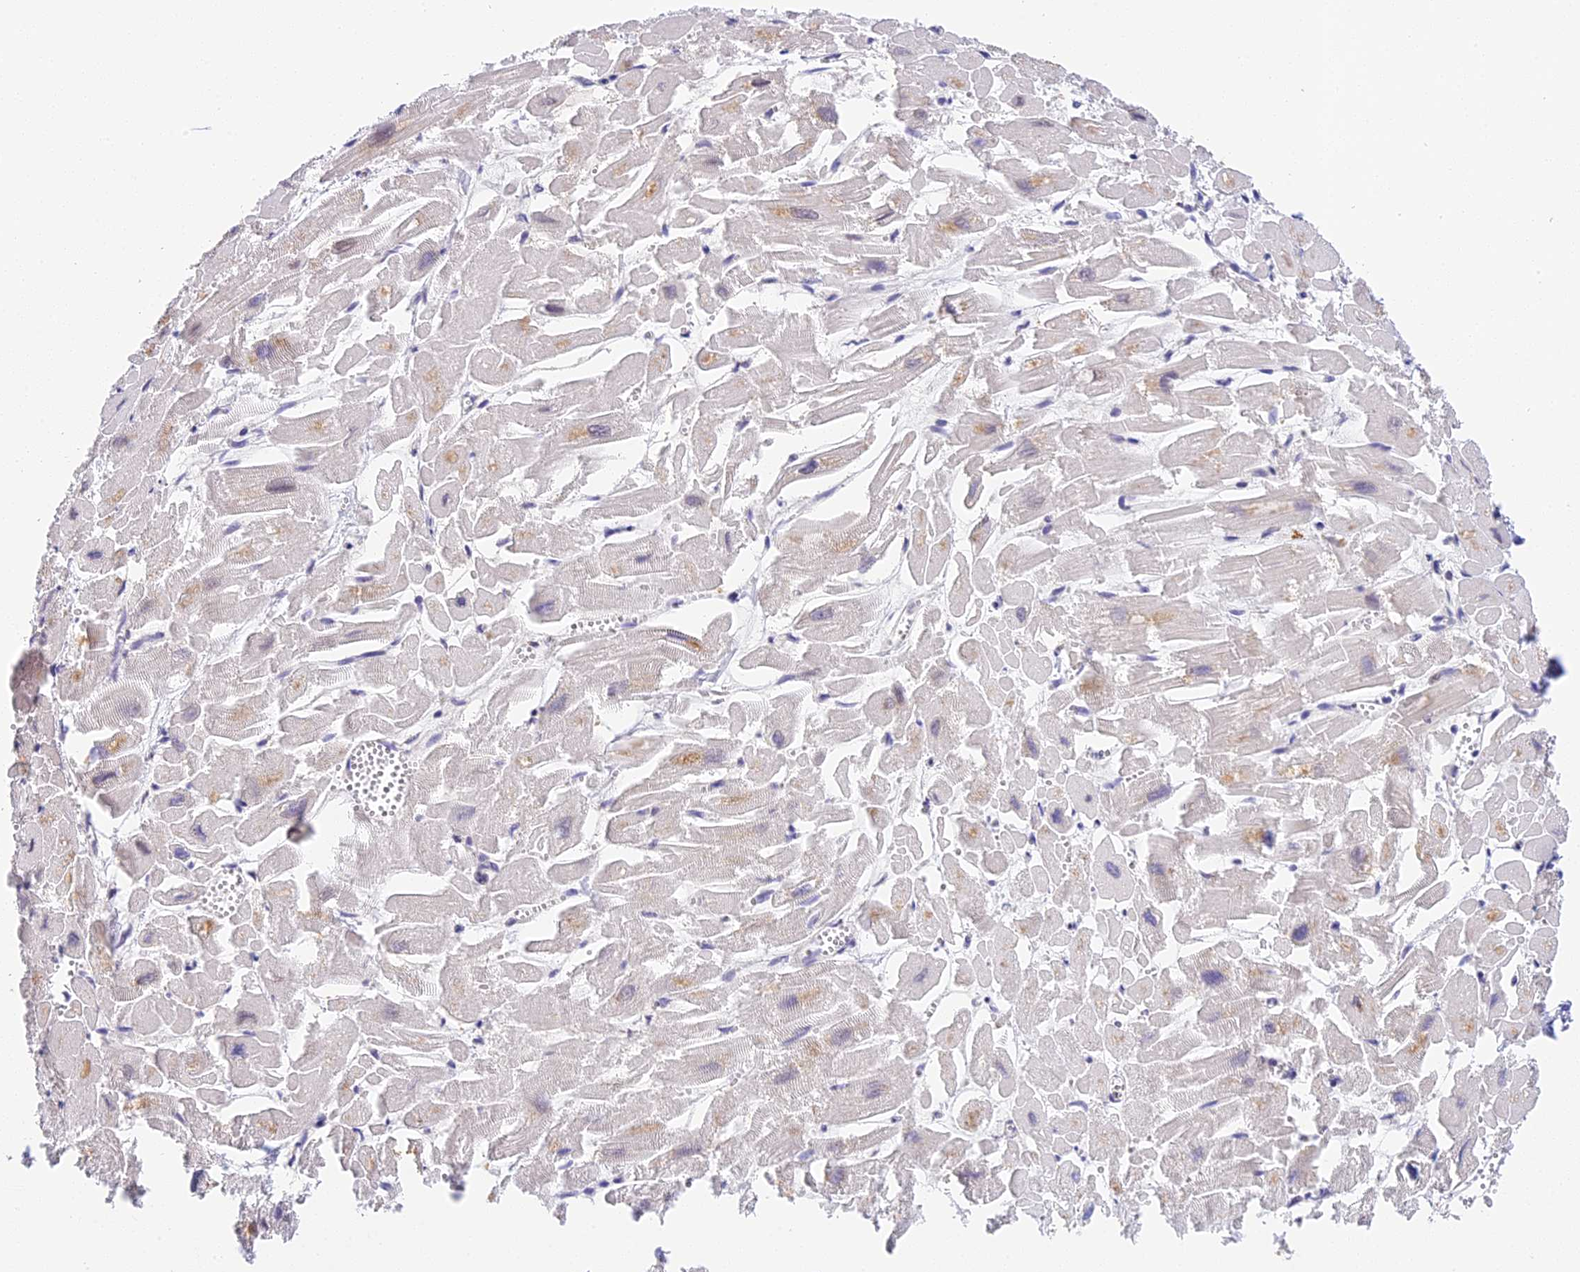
{"staining": {"intensity": "weak", "quantity": "25%-75%", "location": "cytoplasmic/membranous"}, "tissue": "heart muscle", "cell_type": "Cardiomyocytes", "image_type": "normal", "snomed": [{"axis": "morphology", "description": "Normal tissue, NOS"}, {"axis": "topography", "description": "Heart"}], "caption": "High-magnification brightfield microscopy of benign heart muscle stained with DAB (brown) and counterstained with hematoxylin (blue). cardiomyocytes exhibit weak cytoplasmic/membranous staining is present in about25%-75% of cells. (DAB (3,3'-diaminobenzidine) = brown stain, brightfield microscopy at high magnification).", "gene": "BSCL2", "patient": {"sex": "male", "age": 54}}